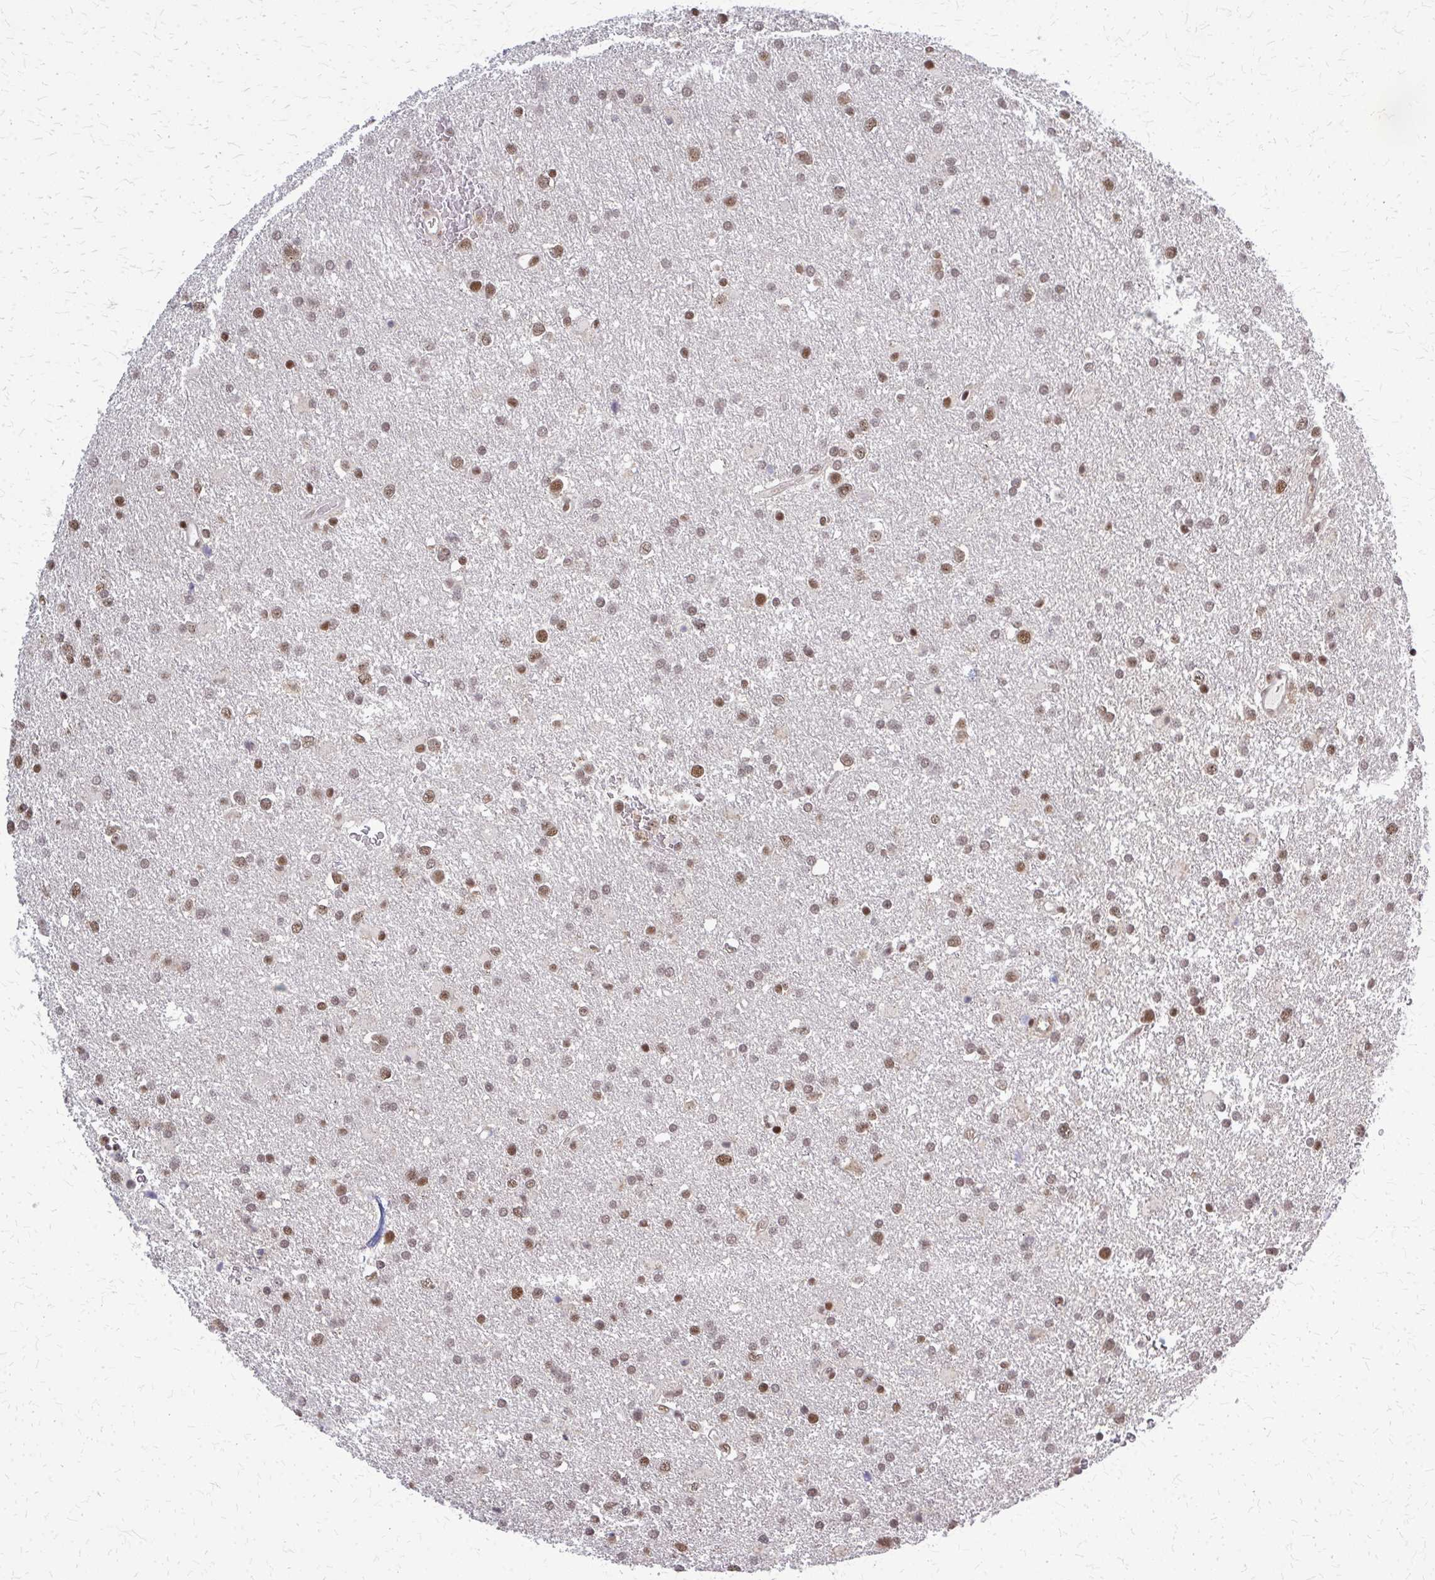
{"staining": {"intensity": "moderate", "quantity": ">75%", "location": "nuclear"}, "tissue": "glioma", "cell_type": "Tumor cells", "image_type": "cancer", "snomed": [{"axis": "morphology", "description": "Glioma, malignant, Low grade"}, {"axis": "topography", "description": "Brain"}], "caption": "This is an image of immunohistochemistry (IHC) staining of glioma, which shows moderate staining in the nuclear of tumor cells.", "gene": "HDAC3", "patient": {"sex": "female", "age": 32}}